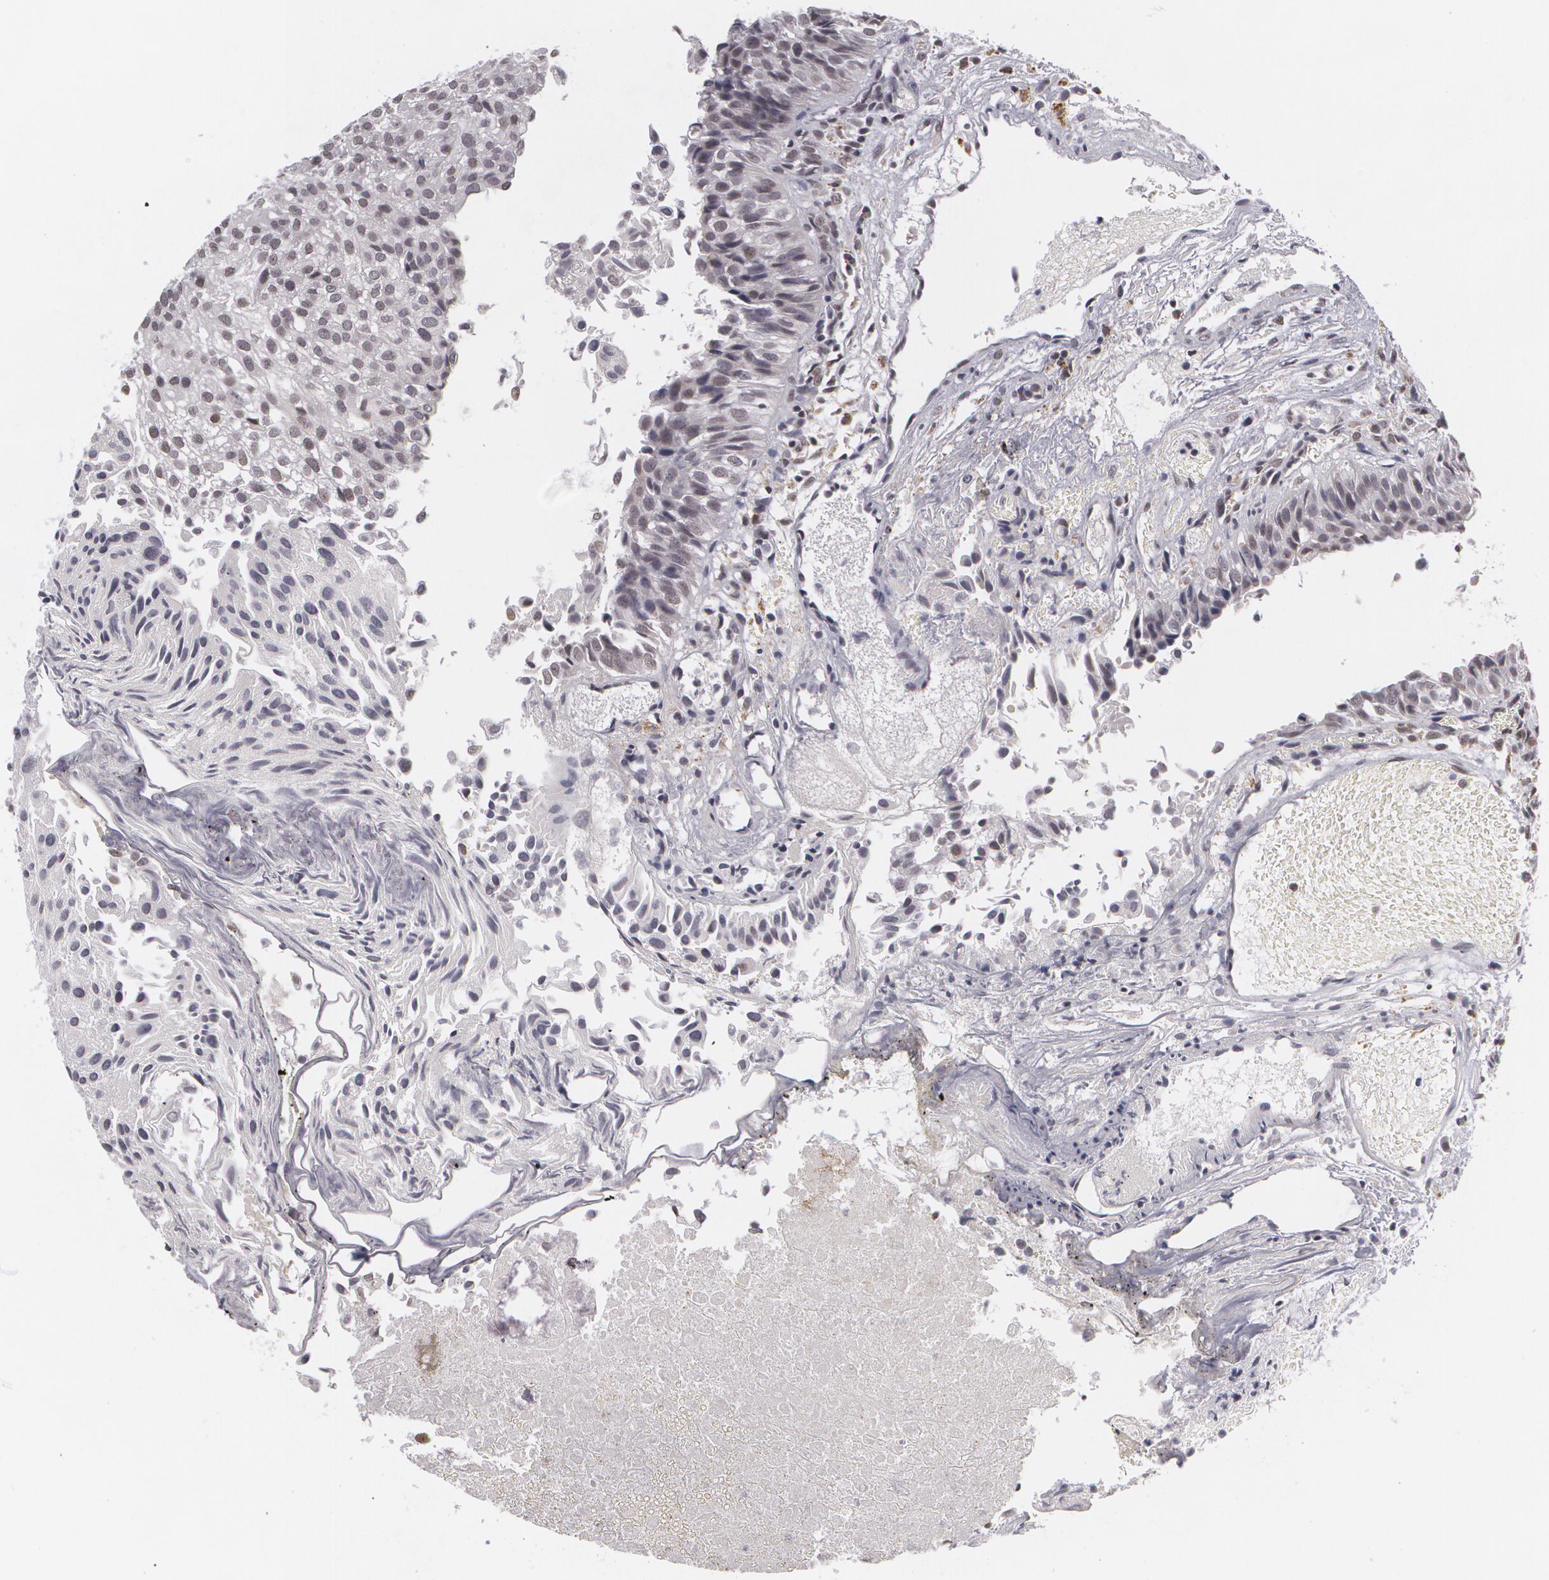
{"staining": {"intensity": "negative", "quantity": "none", "location": "none"}, "tissue": "urothelial cancer", "cell_type": "Tumor cells", "image_type": "cancer", "snomed": [{"axis": "morphology", "description": "Urothelial carcinoma, Low grade"}, {"axis": "topography", "description": "Urinary bladder"}], "caption": "Image shows no protein positivity in tumor cells of low-grade urothelial carcinoma tissue.", "gene": "RRP7A", "patient": {"sex": "female", "age": 89}}